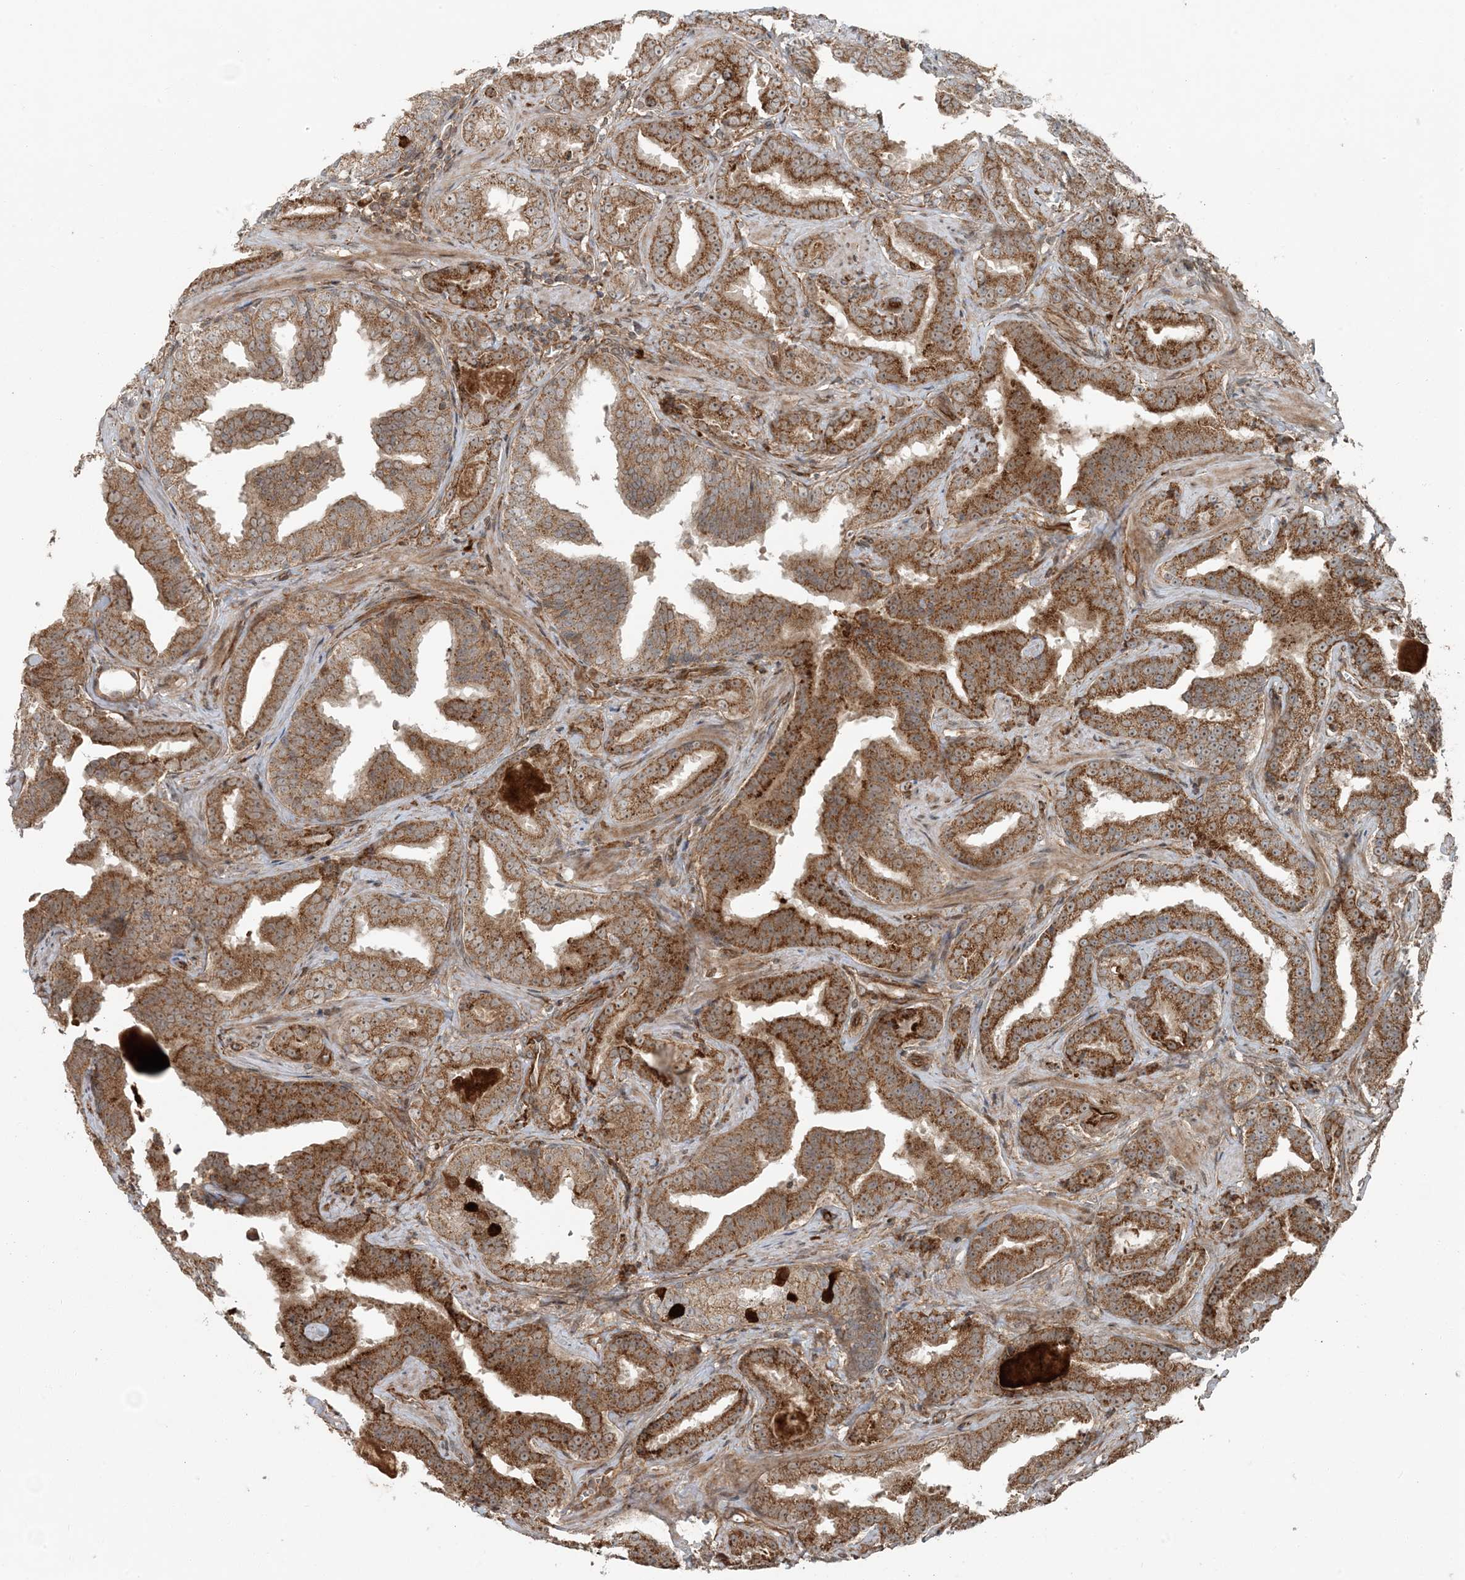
{"staining": {"intensity": "strong", "quantity": "25%-75%", "location": "cytoplasmic/membranous"}, "tissue": "prostate cancer", "cell_type": "Tumor cells", "image_type": "cancer", "snomed": [{"axis": "morphology", "description": "Adenocarcinoma, Low grade"}, {"axis": "topography", "description": "Prostate"}], "caption": "Immunohistochemical staining of prostate adenocarcinoma (low-grade) exhibits high levels of strong cytoplasmic/membranous expression in about 25%-75% of tumor cells.", "gene": "EDEM2", "patient": {"sex": "male", "age": 60}}